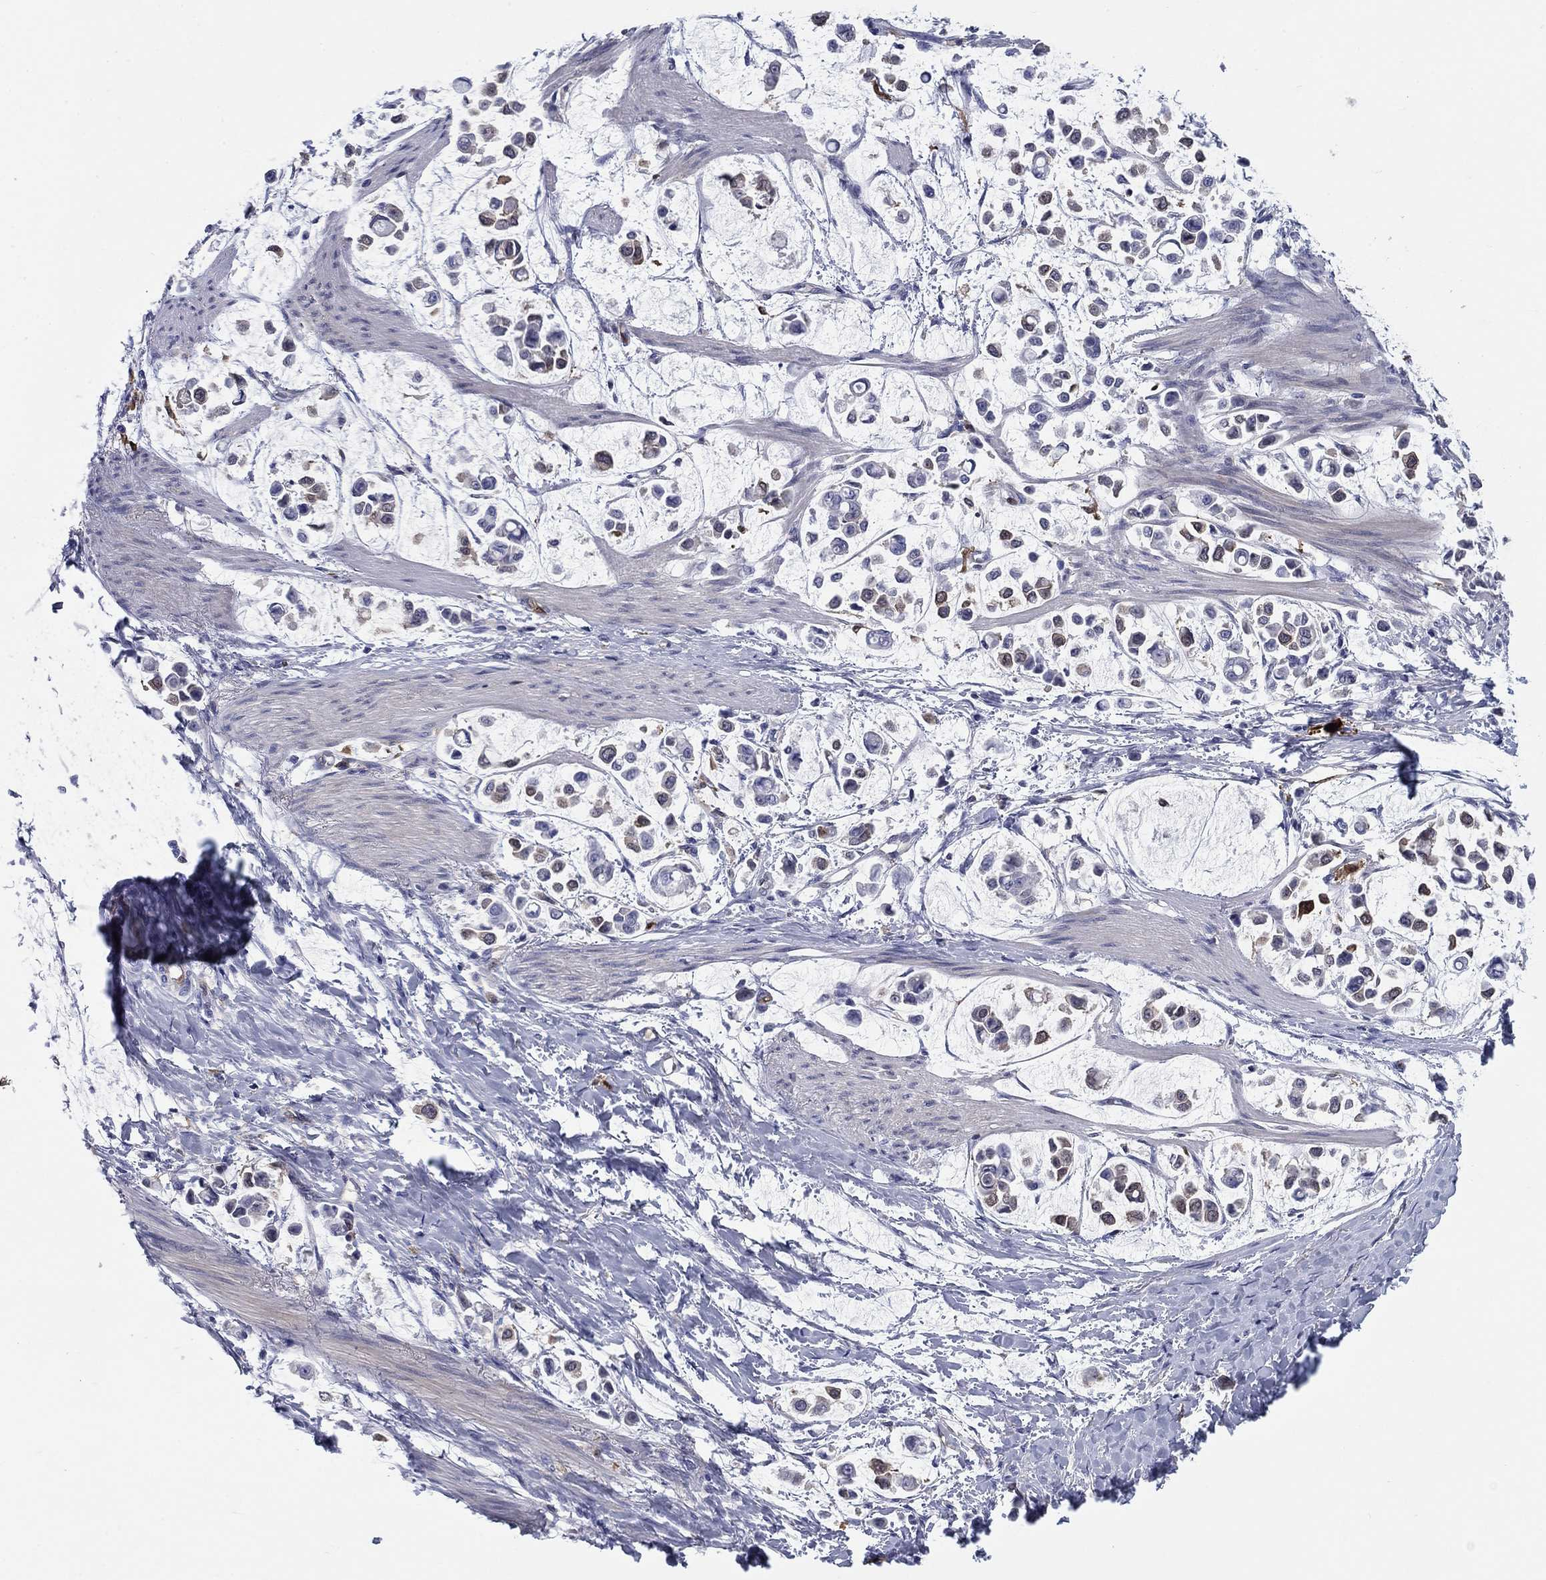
{"staining": {"intensity": "negative", "quantity": "none", "location": "none"}, "tissue": "stomach cancer", "cell_type": "Tumor cells", "image_type": "cancer", "snomed": [{"axis": "morphology", "description": "Adenocarcinoma, NOS"}, {"axis": "topography", "description": "Stomach"}], "caption": "Immunohistochemistry image of human stomach cancer (adenocarcinoma) stained for a protein (brown), which reveals no expression in tumor cells.", "gene": "STMN1", "patient": {"sex": "male", "age": 82}}